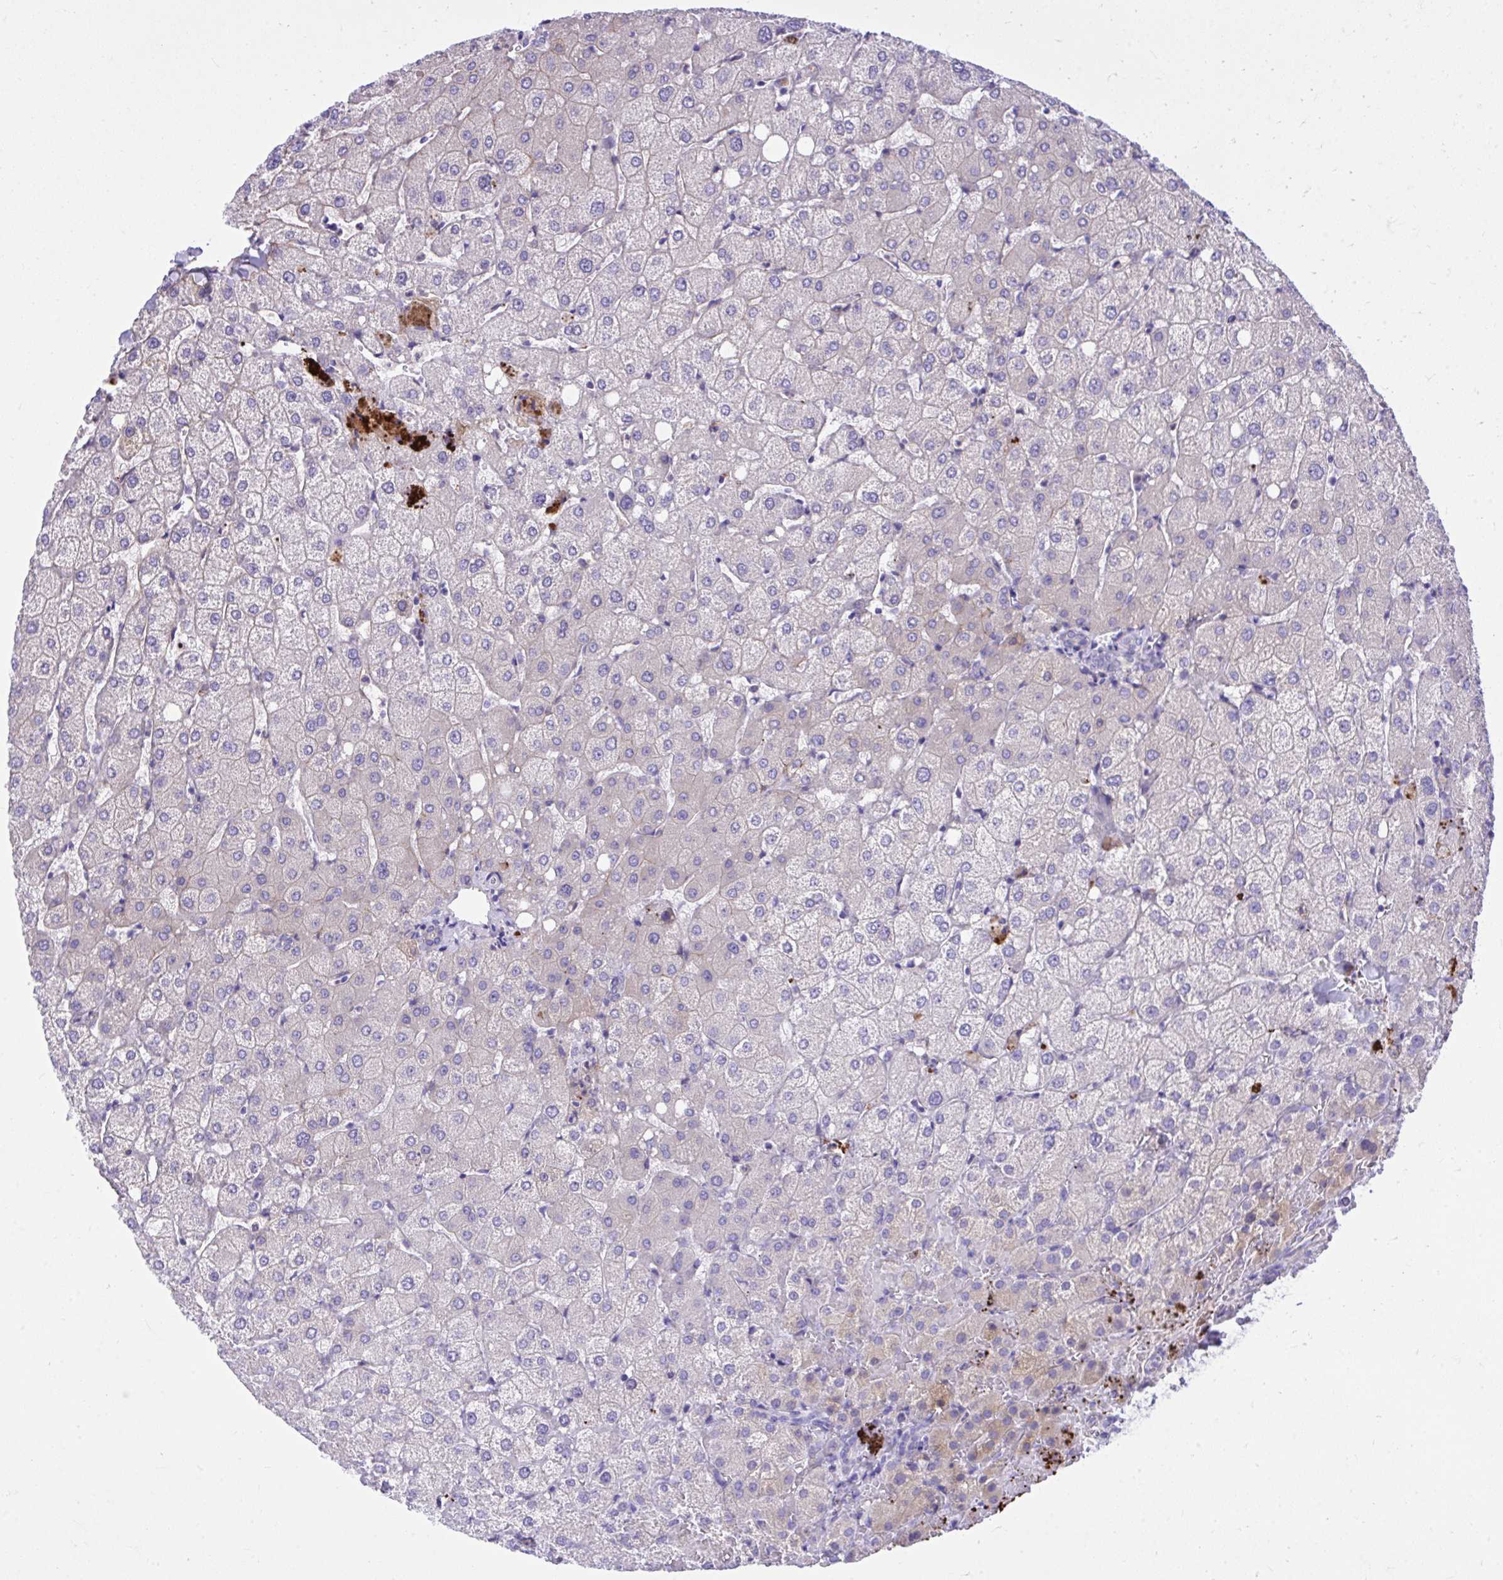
{"staining": {"intensity": "negative", "quantity": "none", "location": "none"}, "tissue": "liver", "cell_type": "Cholangiocytes", "image_type": "normal", "snomed": [{"axis": "morphology", "description": "Normal tissue, NOS"}, {"axis": "topography", "description": "Liver"}], "caption": "DAB immunohistochemical staining of unremarkable human liver exhibits no significant expression in cholangiocytes. (Stains: DAB IHC with hematoxylin counter stain, Microscopy: brightfield microscopy at high magnification).", "gene": "HRG", "patient": {"sex": "female", "age": 54}}